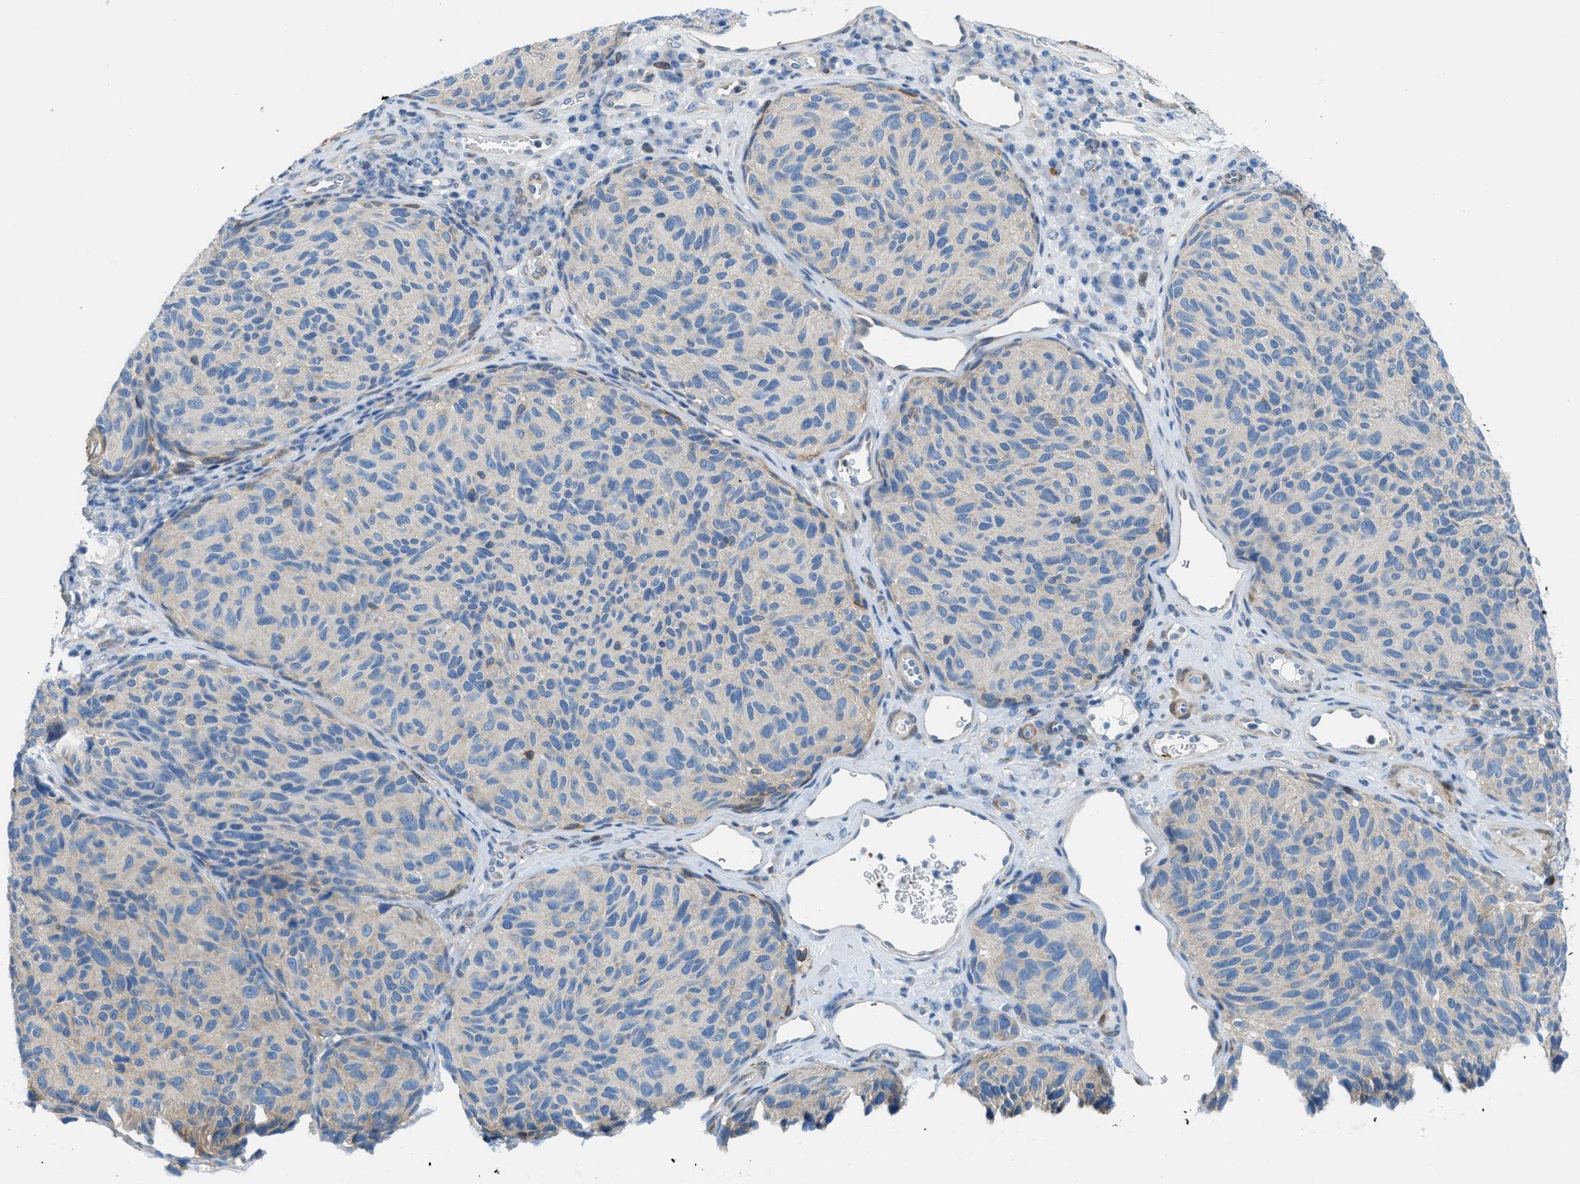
{"staining": {"intensity": "weak", "quantity": "<25%", "location": "cytoplasmic/membranous"}, "tissue": "melanoma", "cell_type": "Tumor cells", "image_type": "cancer", "snomed": [{"axis": "morphology", "description": "Malignant melanoma, NOS"}, {"axis": "topography", "description": "Skin"}], "caption": "This is an IHC micrograph of human malignant melanoma. There is no expression in tumor cells.", "gene": "MAPRE2", "patient": {"sex": "female", "age": 73}}